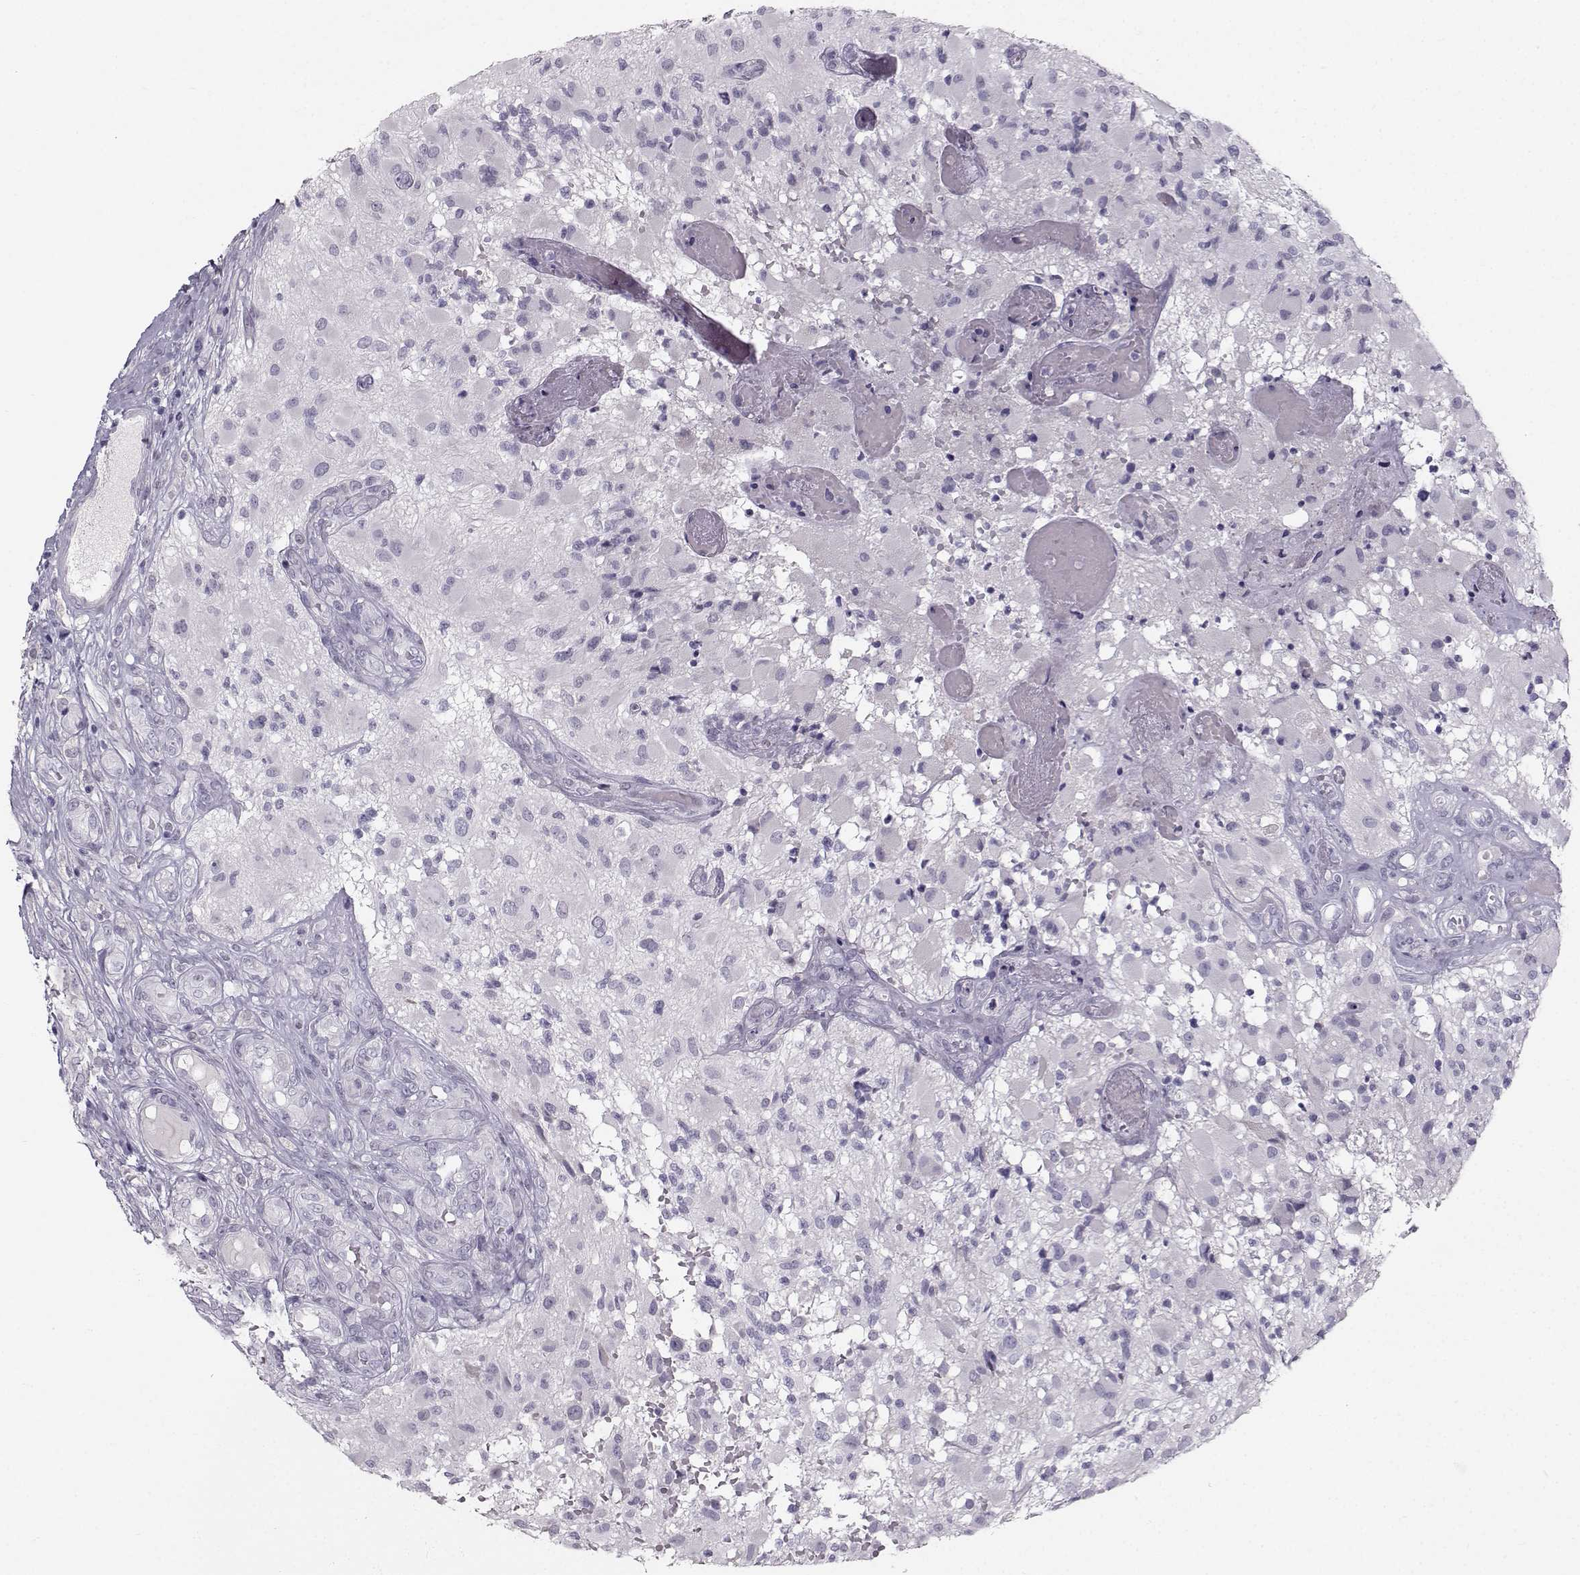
{"staining": {"intensity": "negative", "quantity": "none", "location": "none"}, "tissue": "glioma", "cell_type": "Tumor cells", "image_type": "cancer", "snomed": [{"axis": "morphology", "description": "Glioma, malignant, High grade"}, {"axis": "topography", "description": "Brain"}], "caption": "The immunohistochemistry (IHC) histopathology image has no significant positivity in tumor cells of glioma tissue.", "gene": "CASR", "patient": {"sex": "female", "age": 63}}